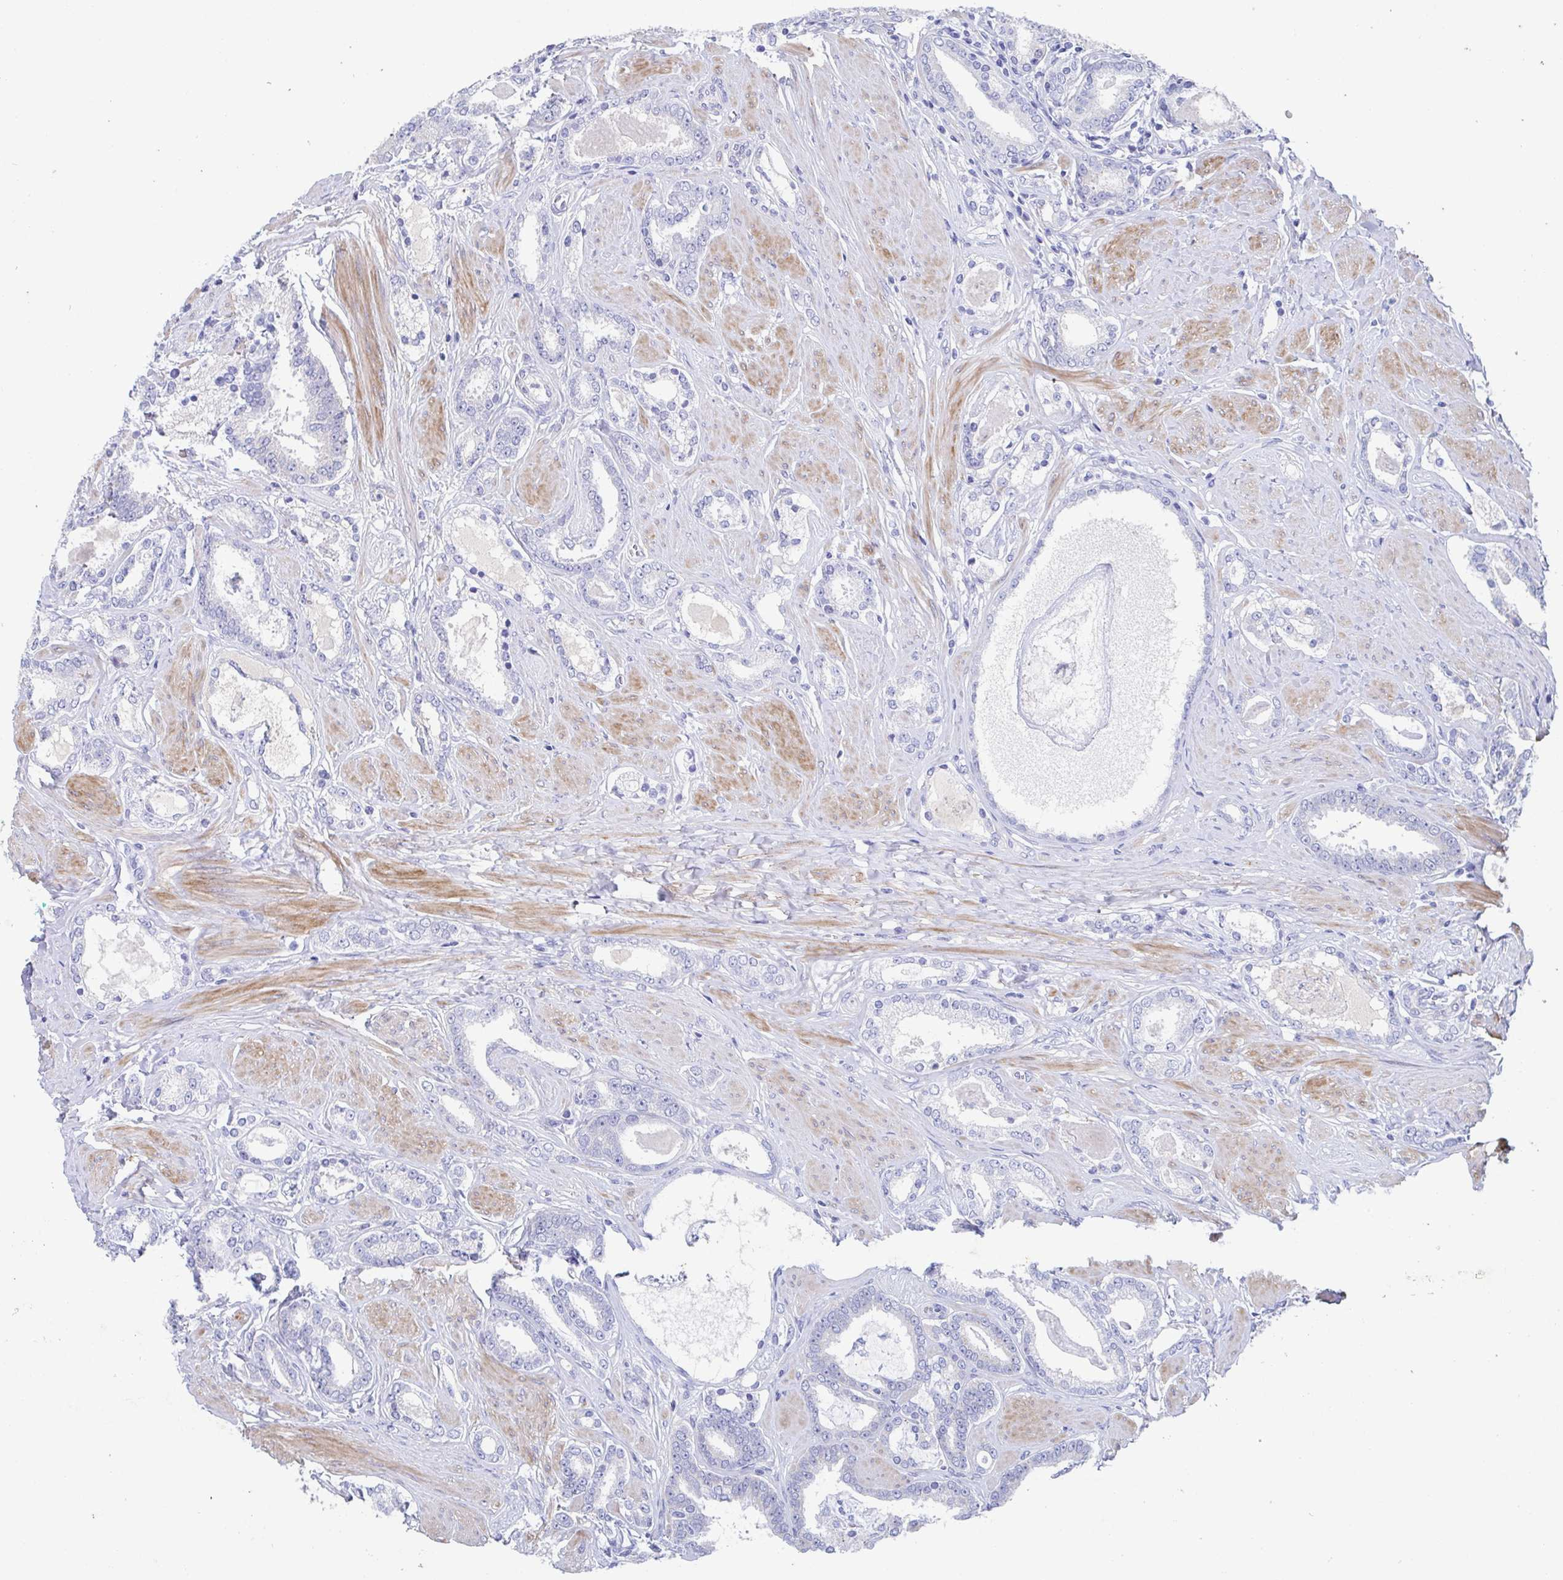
{"staining": {"intensity": "negative", "quantity": "none", "location": "none"}, "tissue": "prostate cancer", "cell_type": "Tumor cells", "image_type": "cancer", "snomed": [{"axis": "morphology", "description": "Adenocarcinoma, High grade"}, {"axis": "topography", "description": "Prostate"}], "caption": "This is a image of IHC staining of prostate adenocarcinoma (high-grade), which shows no expression in tumor cells.", "gene": "CDH2", "patient": {"sex": "male", "age": 63}}